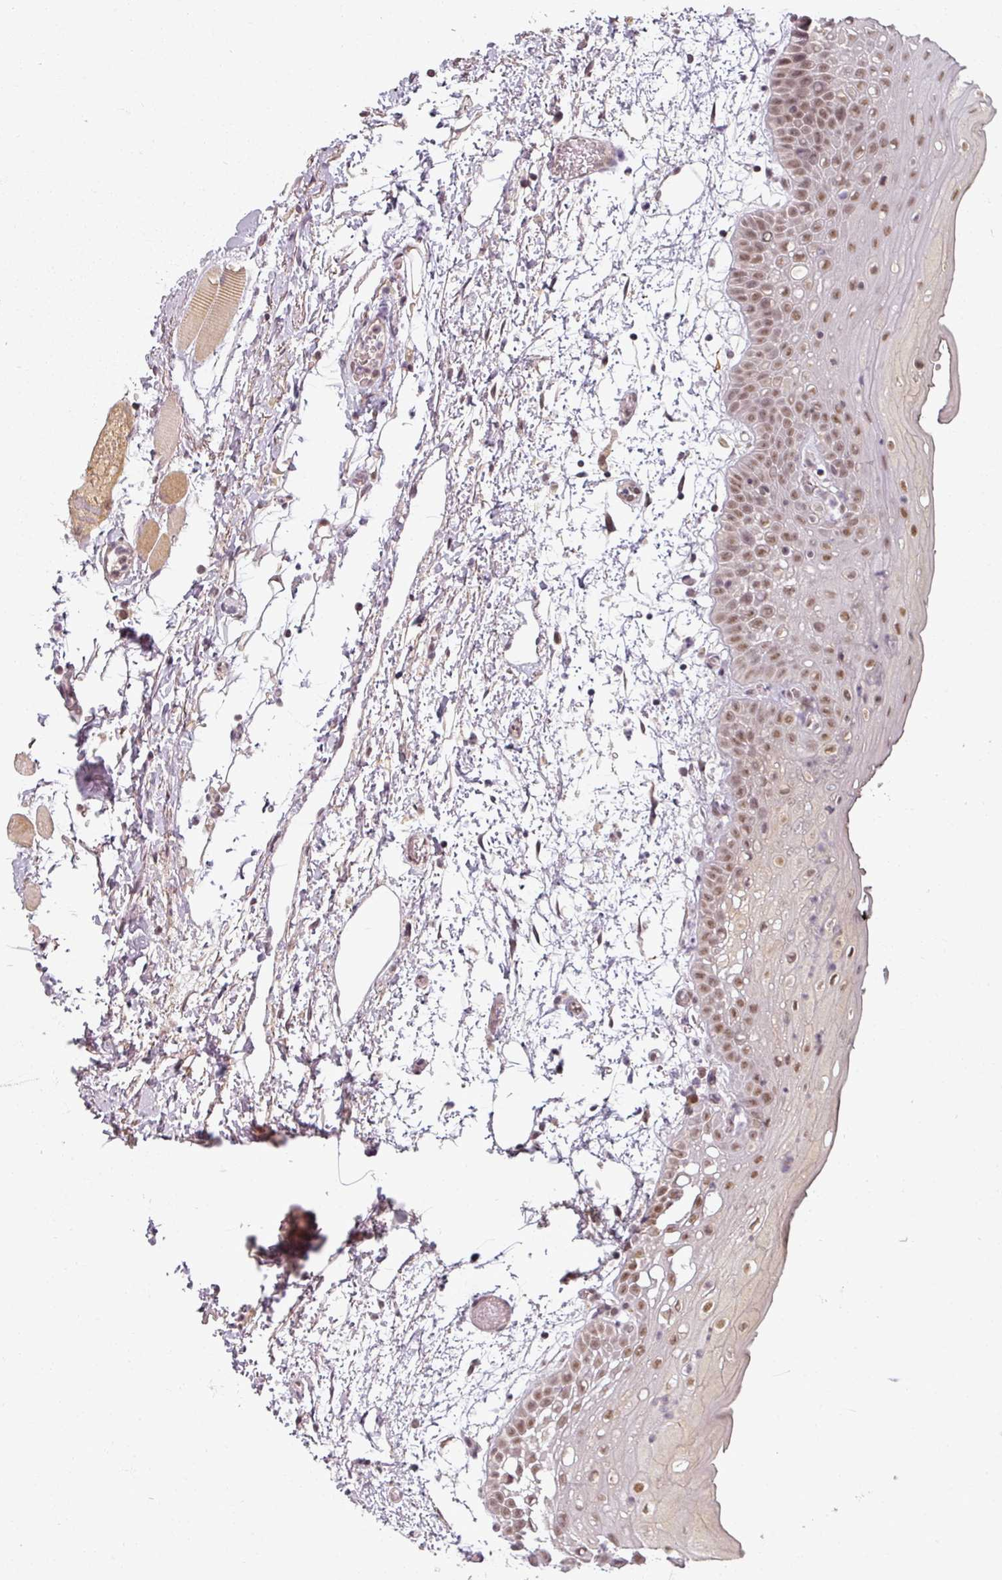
{"staining": {"intensity": "moderate", "quantity": ">75%", "location": "nuclear"}, "tissue": "oral mucosa", "cell_type": "Squamous epithelial cells", "image_type": "normal", "snomed": [{"axis": "morphology", "description": "Normal tissue, NOS"}, {"axis": "topography", "description": "Oral tissue"}, {"axis": "topography", "description": "Tounge, NOS"}], "caption": "The immunohistochemical stain labels moderate nuclear staining in squamous epithelial cells of unremarkable oral mucosa. (DAB (3,3'-diaminobenzidine) IHC with brightfield microscopy, high magnification).", "gene": "POLR2G", "patient": {"sex": "female", "age": 59}}